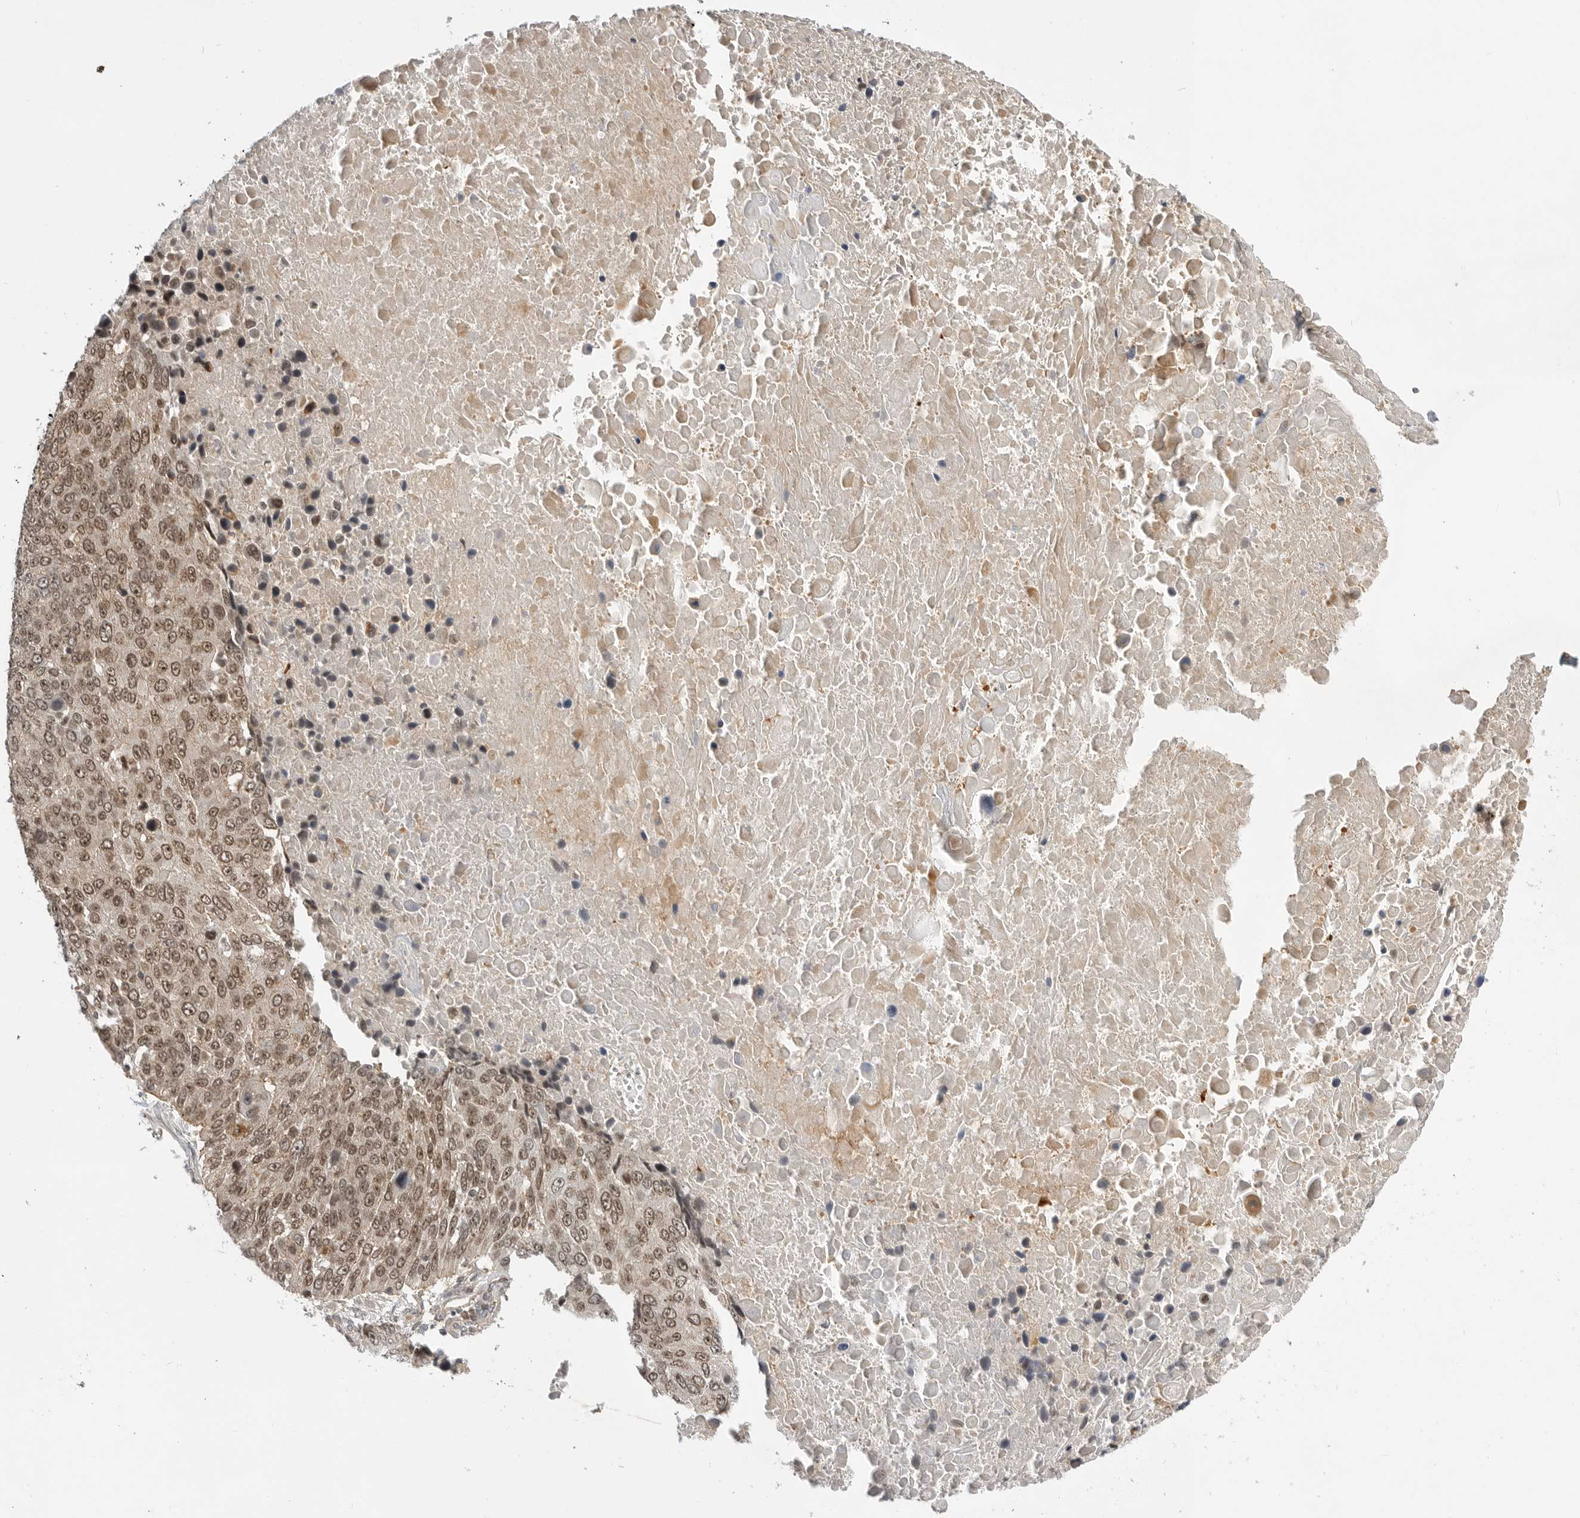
{"staining": {"intensity": "moderate", "quantity": ">75%", "location": "nuclear"}, "tissue": "lung cancer", "cell_type": "Tumor cells", "image_type": "cancer", "snomed": [{"axis": "morphology", "description": "Squamous cell carcinoma, NOS"}, {"axis": "topography", "description": "Lung"}], "caption": "Moderate nuclear positivity for a protein is identified in approximately >75% of tumor cells of lung cancer using immunohistochemistry.", "gene": "CSNK1G3", "patient": {"sex": "male", "age": 66}}